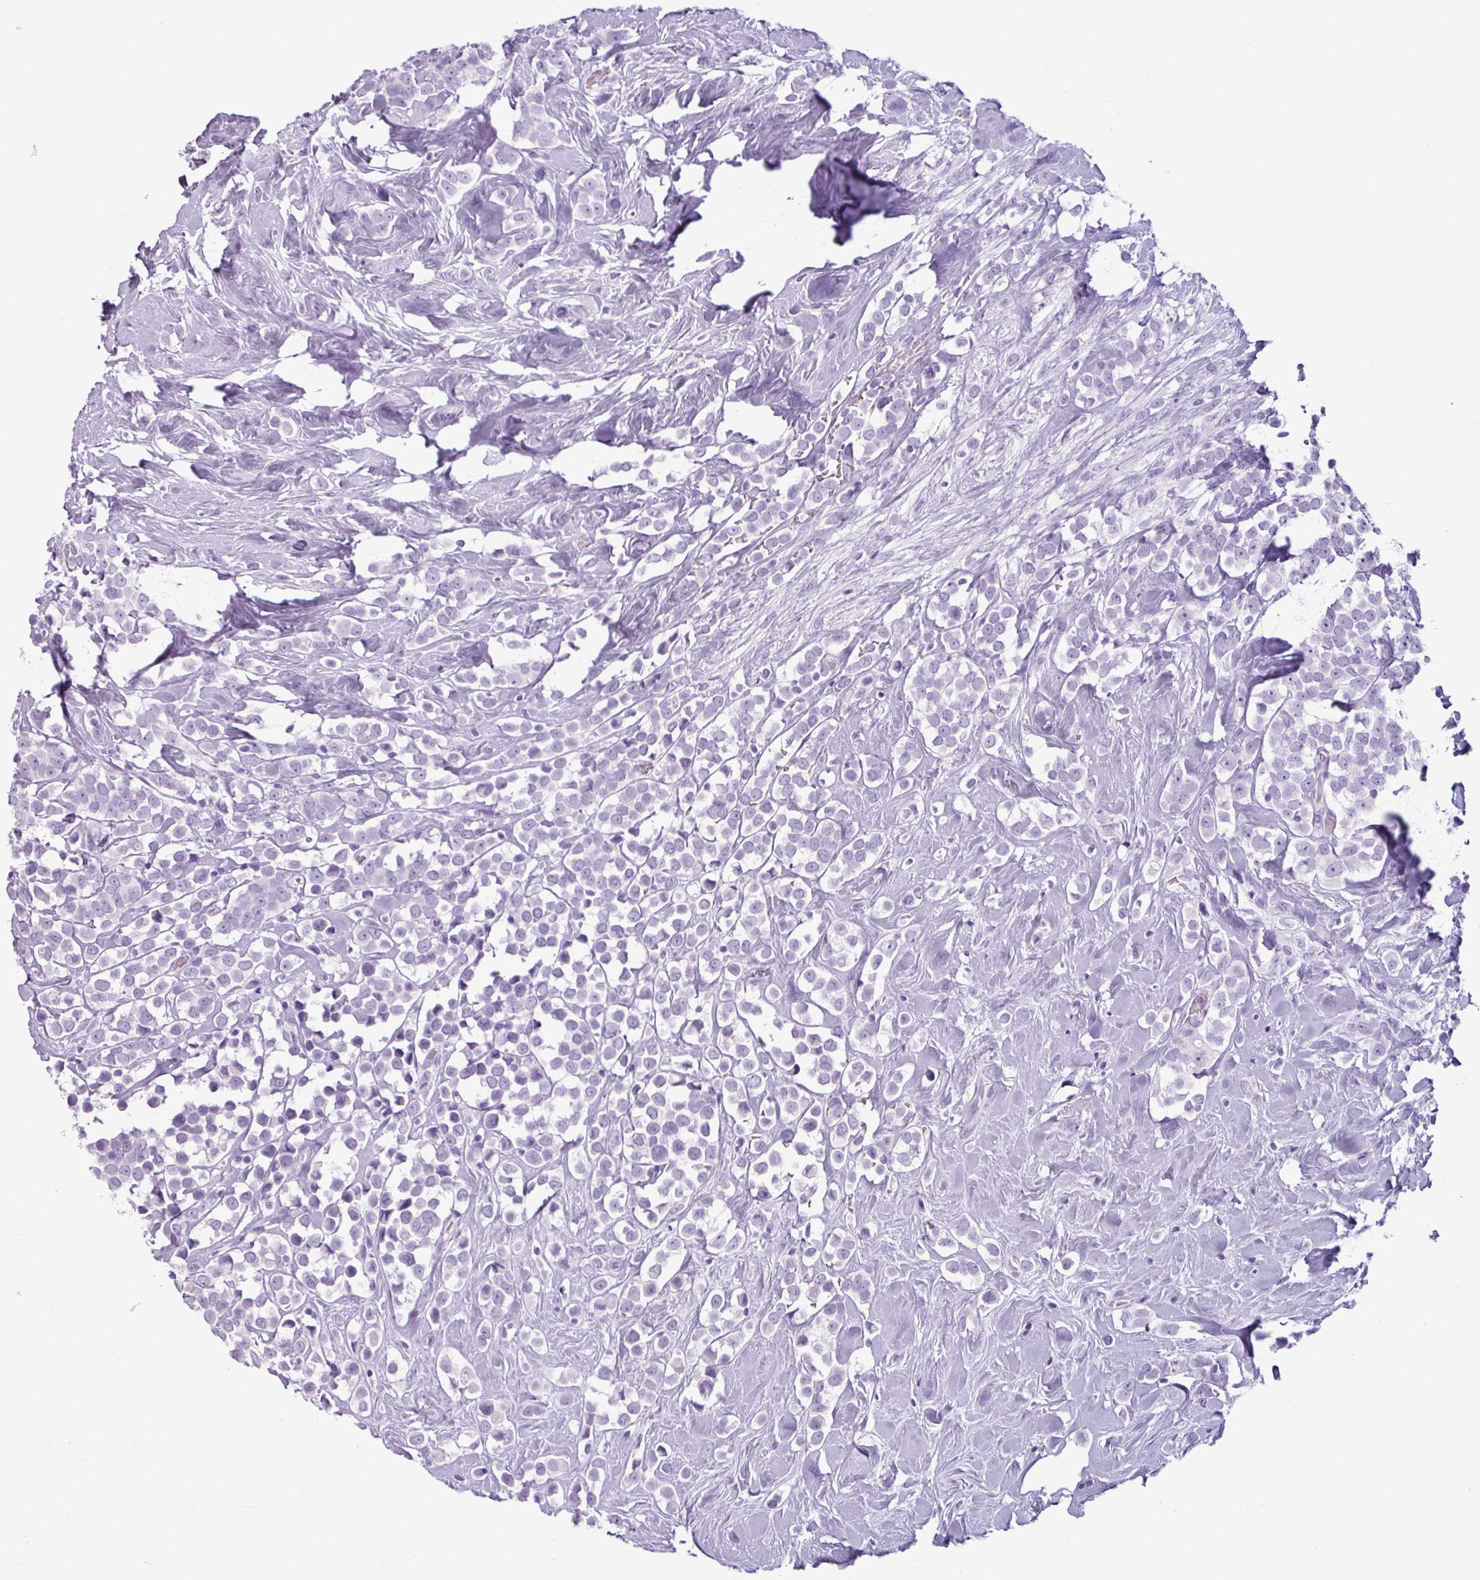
{"staining": {"intensity": "negative", "quantity": "none", "location": "none"}, "tissue": "breast cancer", "cell_type": "Tumor cells", "image_type": "cancer", "snomed": [{"axis": "morphology", "description": "Duct carcinoma"}, {"axis": "topography", "description": "Breast"}], "caption": "Immunohistochemistry image of breast cancer (intraductal carcinoma) stained for a protein (brown), which exhibits no expression in tumor cells.", "gene": "SCT", "patient": {"sex": "female", "age": 80}}